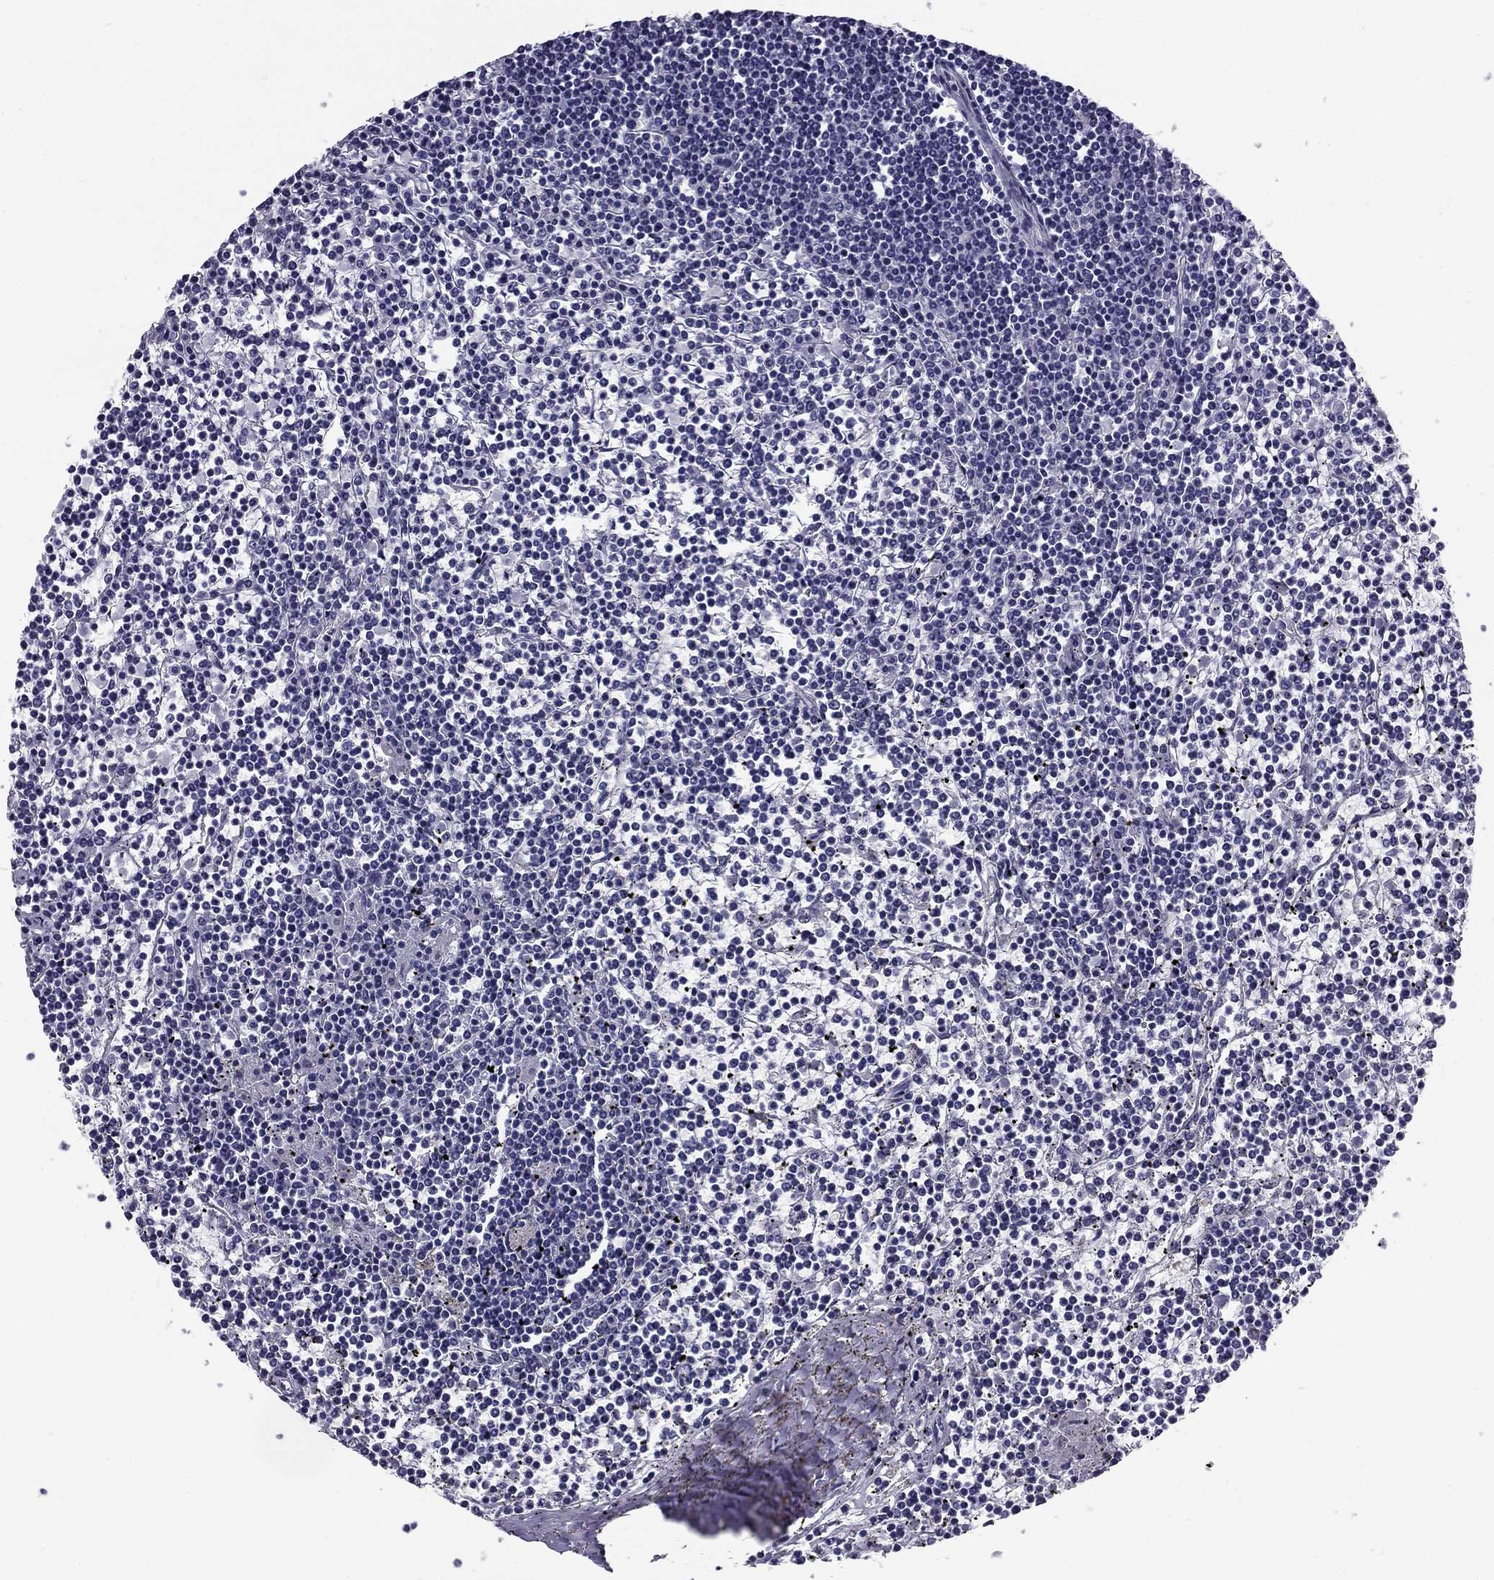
{"staining": {"intensity": "negative", "quantity": "none", "location": "none"}, "tissue": "lymphoma", "cell_type": "Tumor cells", "image_type": "cancer", "snomed": [{"axis": "morphology", "description": "Malignant lymphoma, non-Hodgkin's type, Low grade"}, {"axis": "topography", "description": "Spleen"}], "caption": "Tumor cells are negative for brown protein staining in malignant lymphoma, non-Hodgkin's type (low-grade). (DAB immunohistochemistry (IHC) visualized using brightfield microscopy, high magnification).", "gene": "FLNC", "patient": {"sex": "female", "age": 19}}